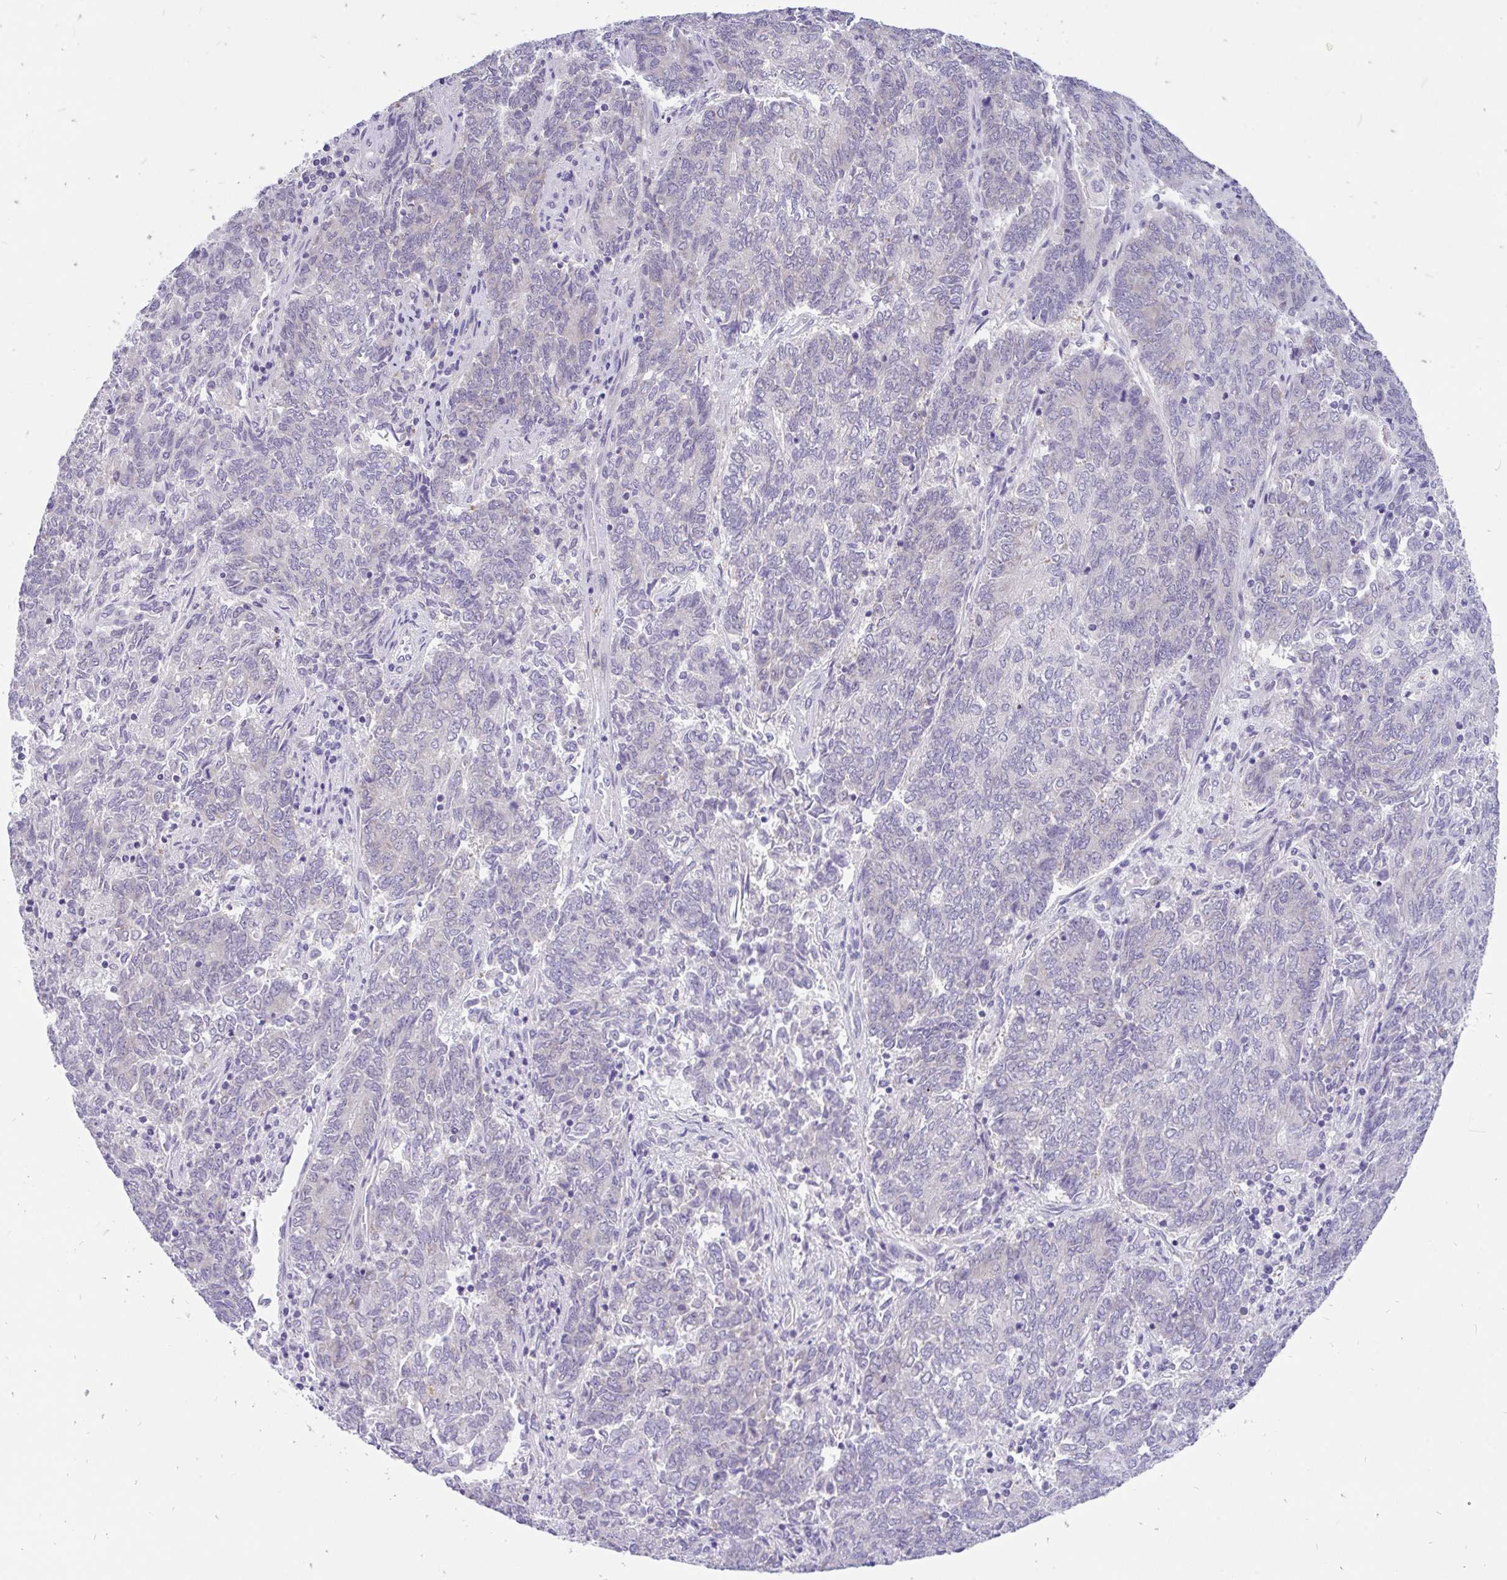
{"staining": {"intensity": "negative", "quantity": "none", "location": "none"}, "tissue": "endometrial cancer", "cell_type": "Tumor cells", "image_type": "cancer", "snomed": [{"axis": "morphology", "description": "Adenocarcinoma, NOS"}, {"axis": "topography", "description": "Endometrium"}], "caption": "DAB immunohistochemical staining of endometrial adenocarcinoma shows no significant expression in tumor cells.", "gene": "KIAA2013", "patient": {"sex": "female", "age": 80}}